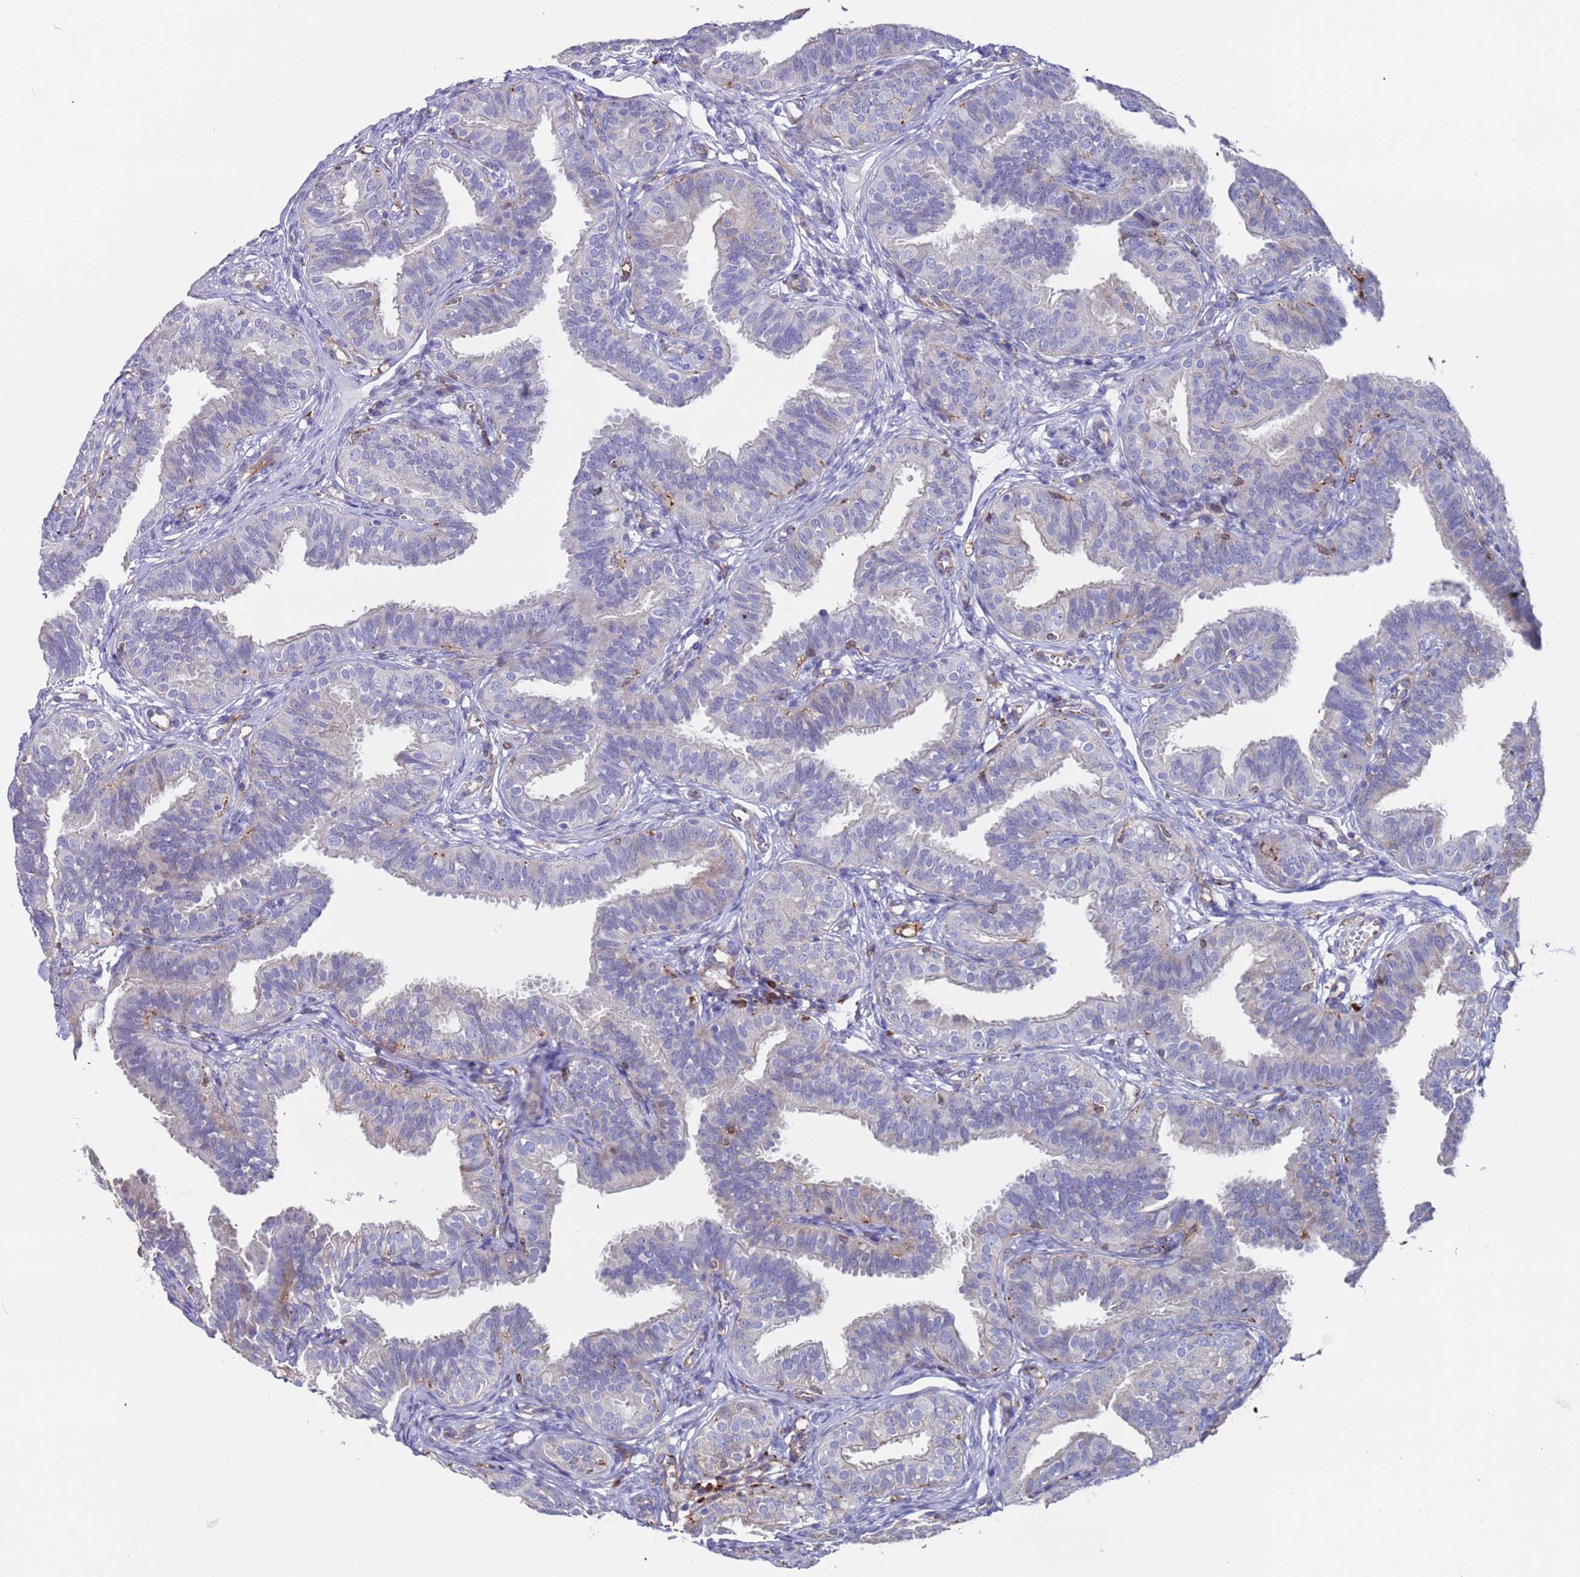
{"staining": {"intensity": "moderate", "quantity": "25%-75%", "location": "cytoplasmic/membranous"}, "tissue": "fallopian tube", "cell_type": "Glandular cells", "image_type": "normal", "snomed": [{"axis": "morphology", "description": "Normal tissue, NOS"}, {"axis": "topography", "description": "Fallopian tube"}], "caption": "Benign fallopian tube was stained to show a protein in brown. There is medium levels of moderate cytoplasmic/membranous staining in about 25%-75% of glandular cells.", "gene": "GREB1L", "patient": {"sex": "female", "age": 35}}